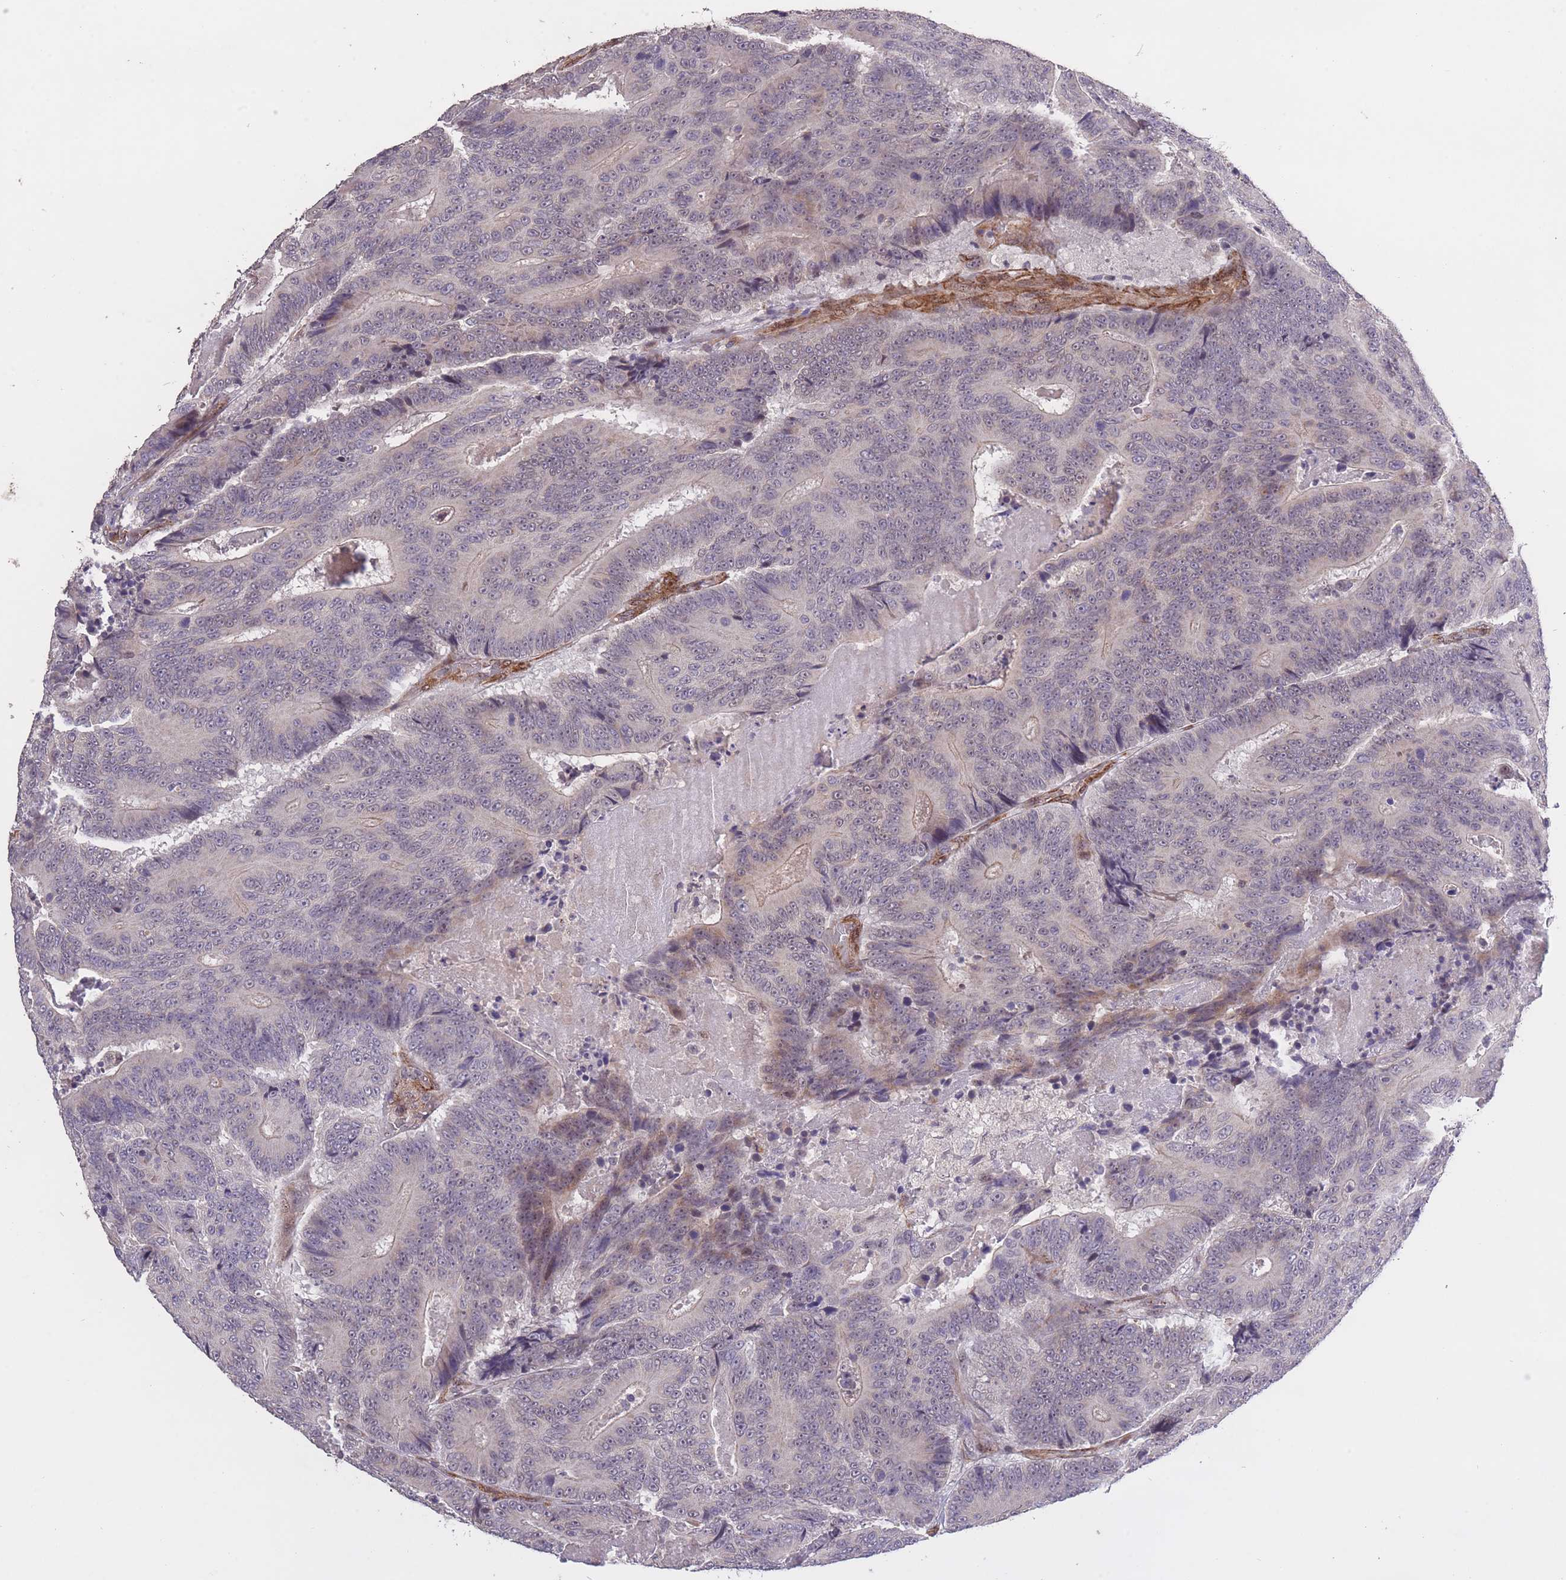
{"staining": {"intensity": "negative", "quantity": "none", "location": "none"}, "tissue": "colorectal cancer", "cell_type": "Tumor cells", "image_type": "cancer", "snomed": [{"axis": "morphology", "description": "Adenocarcinoma, NOS"}, {"axis": "topography", "description": "Colon"}], "caption": "Colorectal adenocarcinoma was stained to show a protein in brown. There is no significant staining in tumor cells. (Brightfield microscopy of DAB (3,3'-diaminobenzidine) immunohistochemistry at high magnification).", "gene": "CBX6", "patient": {"sex": "male", "age": 83}}